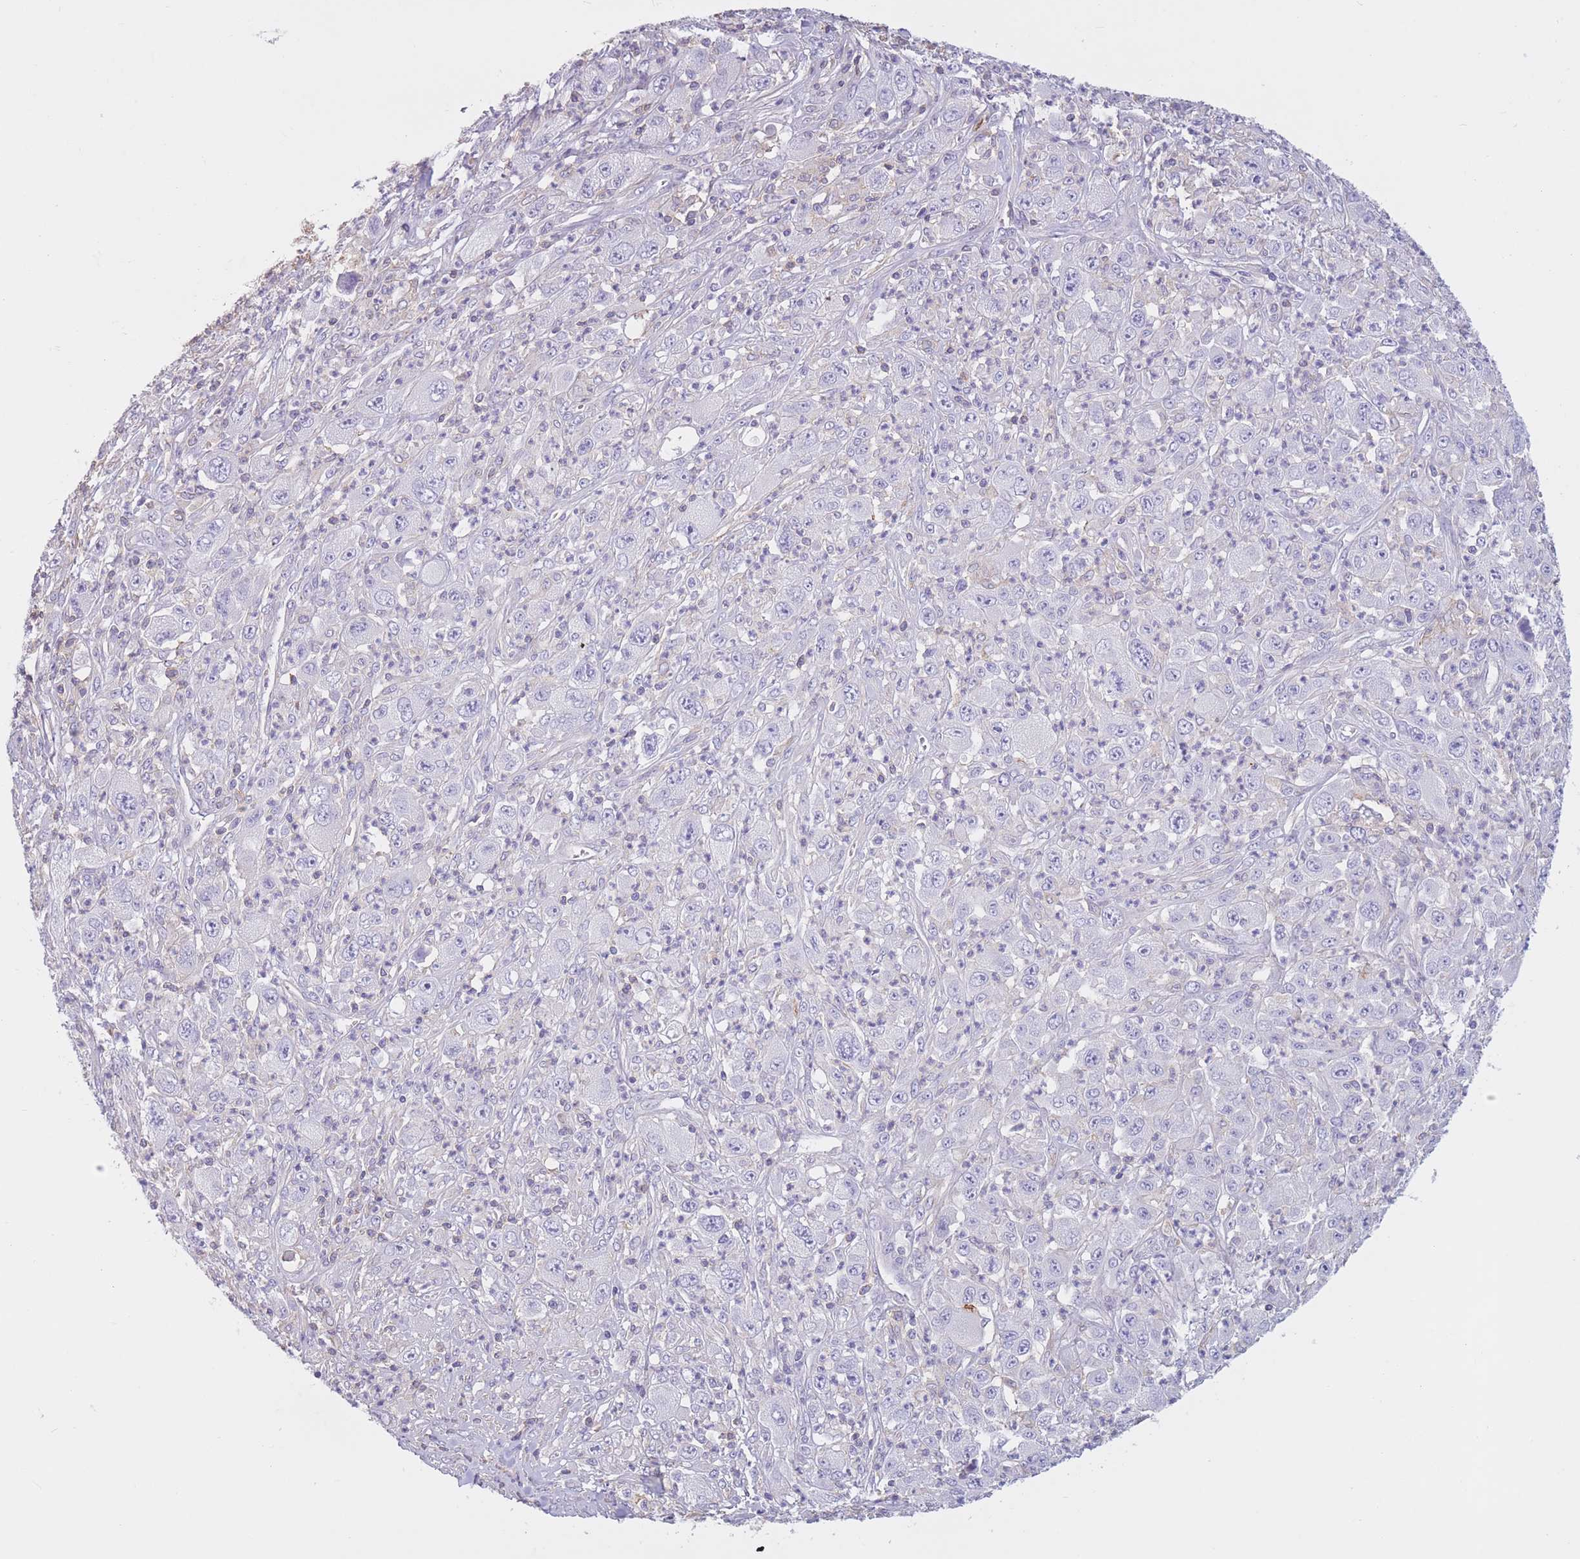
{"staining": {"intensity": "negative", "quantity": "none", "location": "none"}, "tissue": "melanoma", "cell_type": "Tumor cells", "image_type": "cancer", "snomed": [{"axis": "morphology", "description": "Malignant melanoma, Metastatic site"}, {"axis": "topography", "description": "Skin"}], "caption": "Immunohistochemistry photomicrograph of neoplastic tissue: melanoma stained with DAB (3,3'-diaminobenzidine) displays no significant protein positivity in tumor cells. Brightfield microscopy of IHC stained with DAB (3,3'-diaminobenzidine) (brown) and hematoxylin (blue), captured at high magnification.", "gene": "PDHA1", "patient": {"sex": "female", "age": 56}}